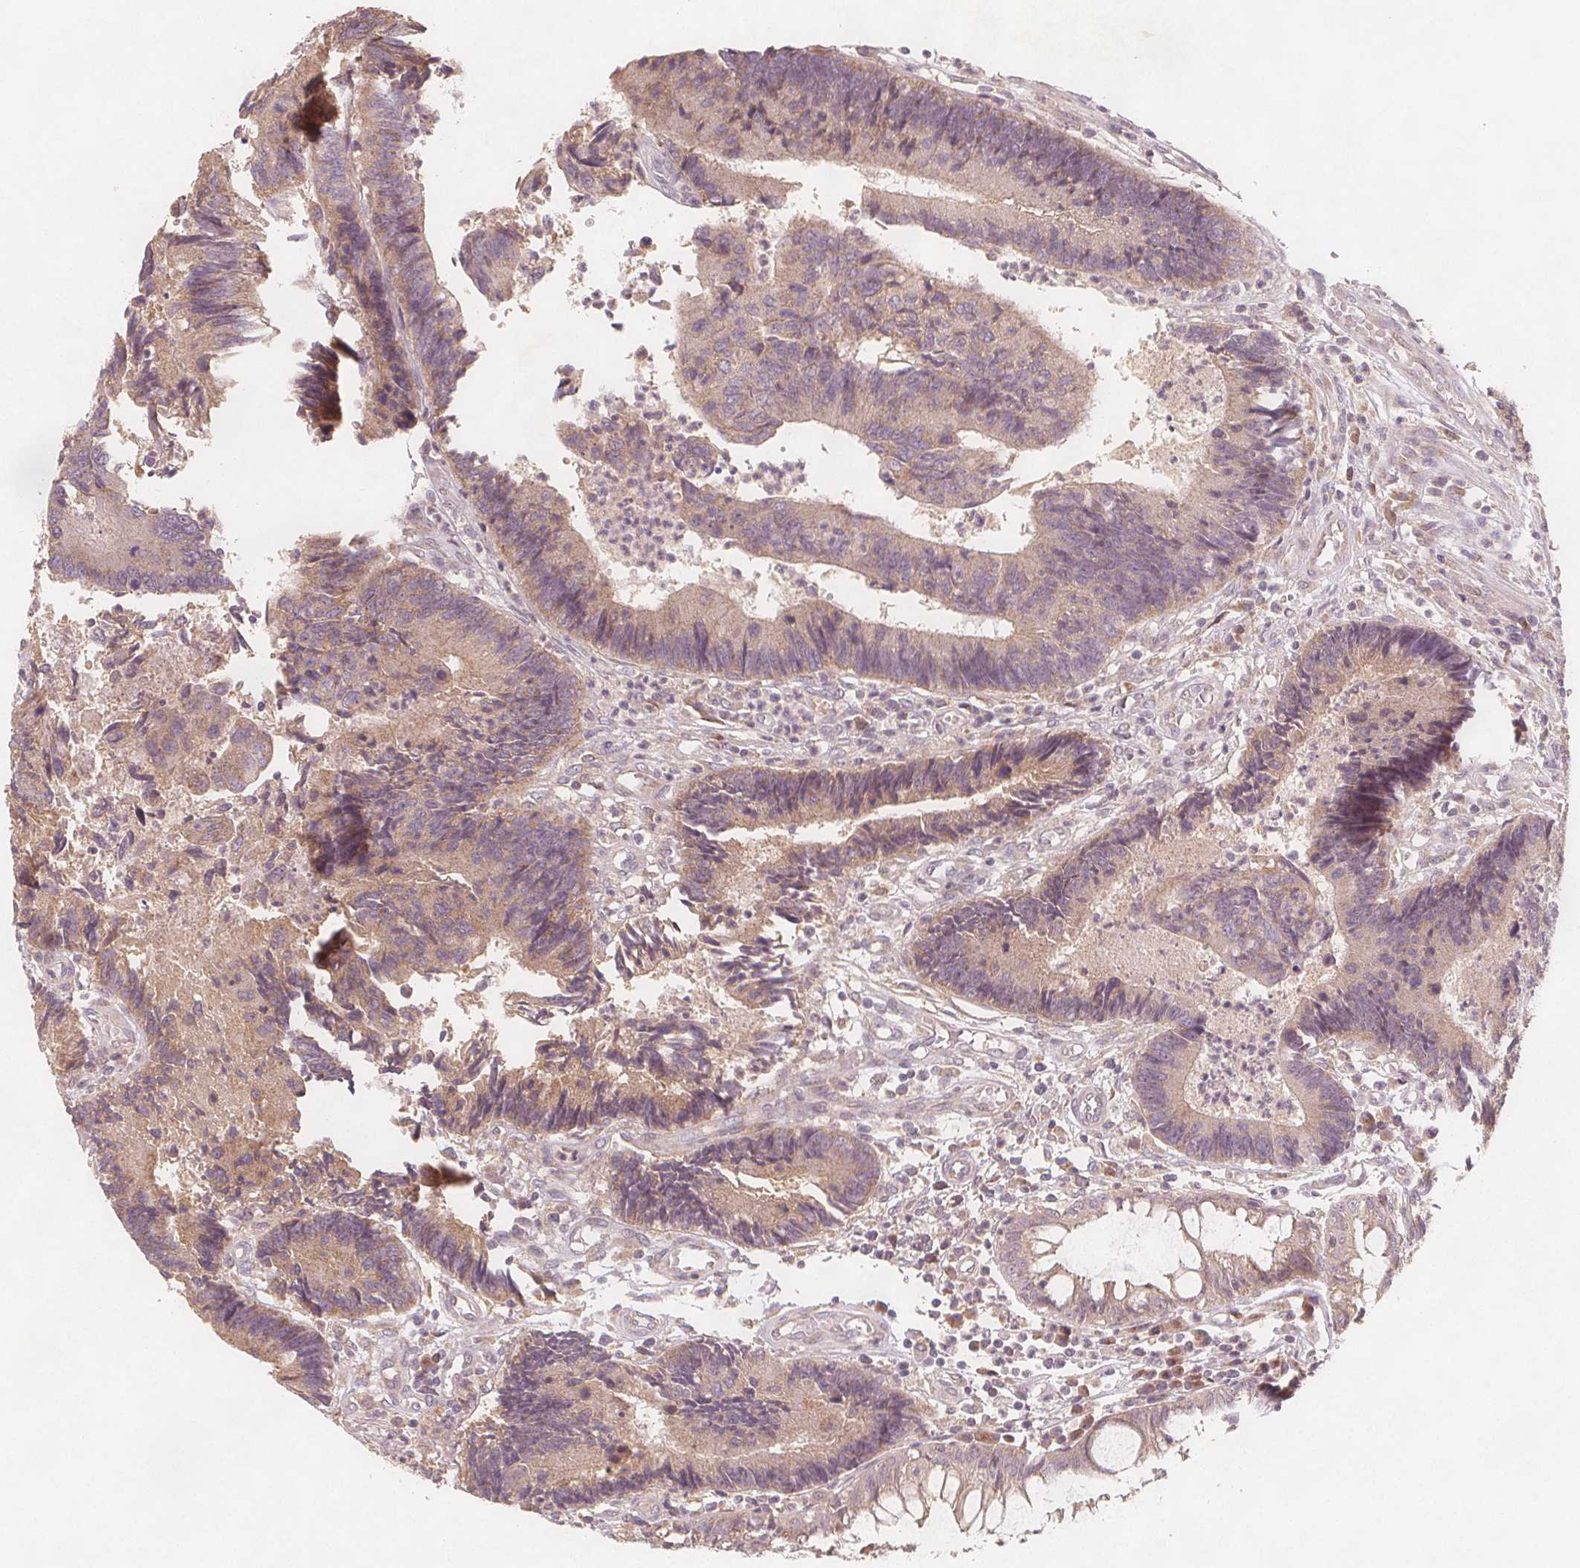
{"staining": {"intensity": "weak", "quantity": "25%-75%", "location": "cytoplasmic/membranous"}, "tissue": "colorectal cancer", "cell_type": "Tumor cells", "image_type": "cancer", "snomed": [{"axis": "morphology", "description": "Adenocarcinoma, NOS"}, {"axis": "topography", "description": "Colon"}], "caption": "This photomicrograph reveals immunohistochemistry (IHC) staining of colorectal adenocarcinoma, with low weak cytoplasmic/membranous positivity in approximately 25%-75% of tumor cells.", "gene": "NCSTN", "patient": {"sex": "female", "age": 67}}